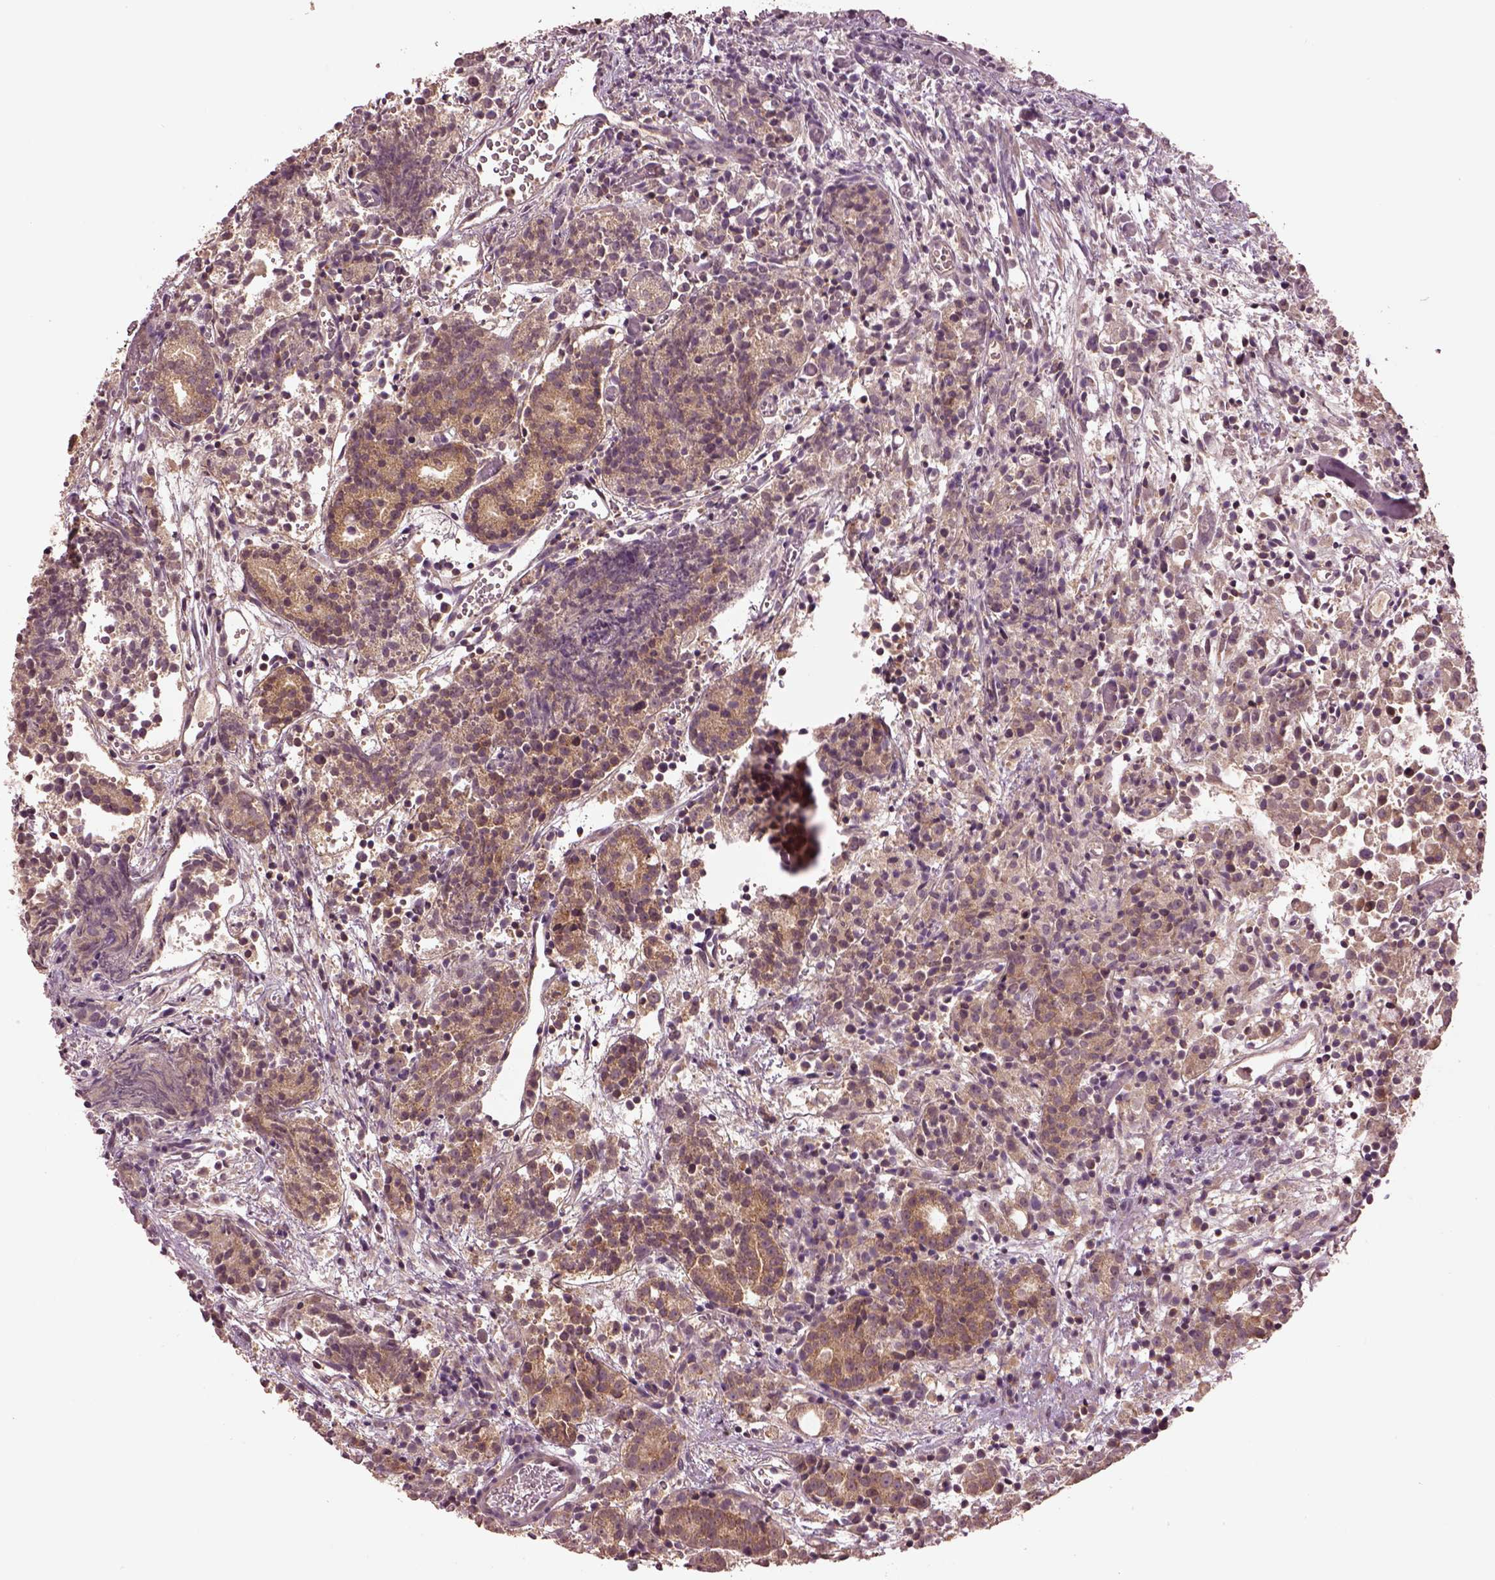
{"staining": {"intensity": "moderate", "quantity": ">75%", "location": "cytoplasmic/membranous"}, "tissue": "prostate cancer", "cell_type": "Tumor cells", "image_type": "cancer", "snomed": [{"axis": "morphology", "description": "Adenocarcinoma, High grade"}, {"axis": "topography", "description": "Prostate"}], "caption": "A high-resolution micrograph shows immunohistochemistry (IHC) staining of adenocarcinoma (high-grade) (prostate), which exhibits moderate cytoplasmic/membranous positivity in about >75% of tumor cells. (IHC, brightfield microscopy, high magnification).", "gene": "MTHFS", "patient": {"sex": "male", "age": 53}}